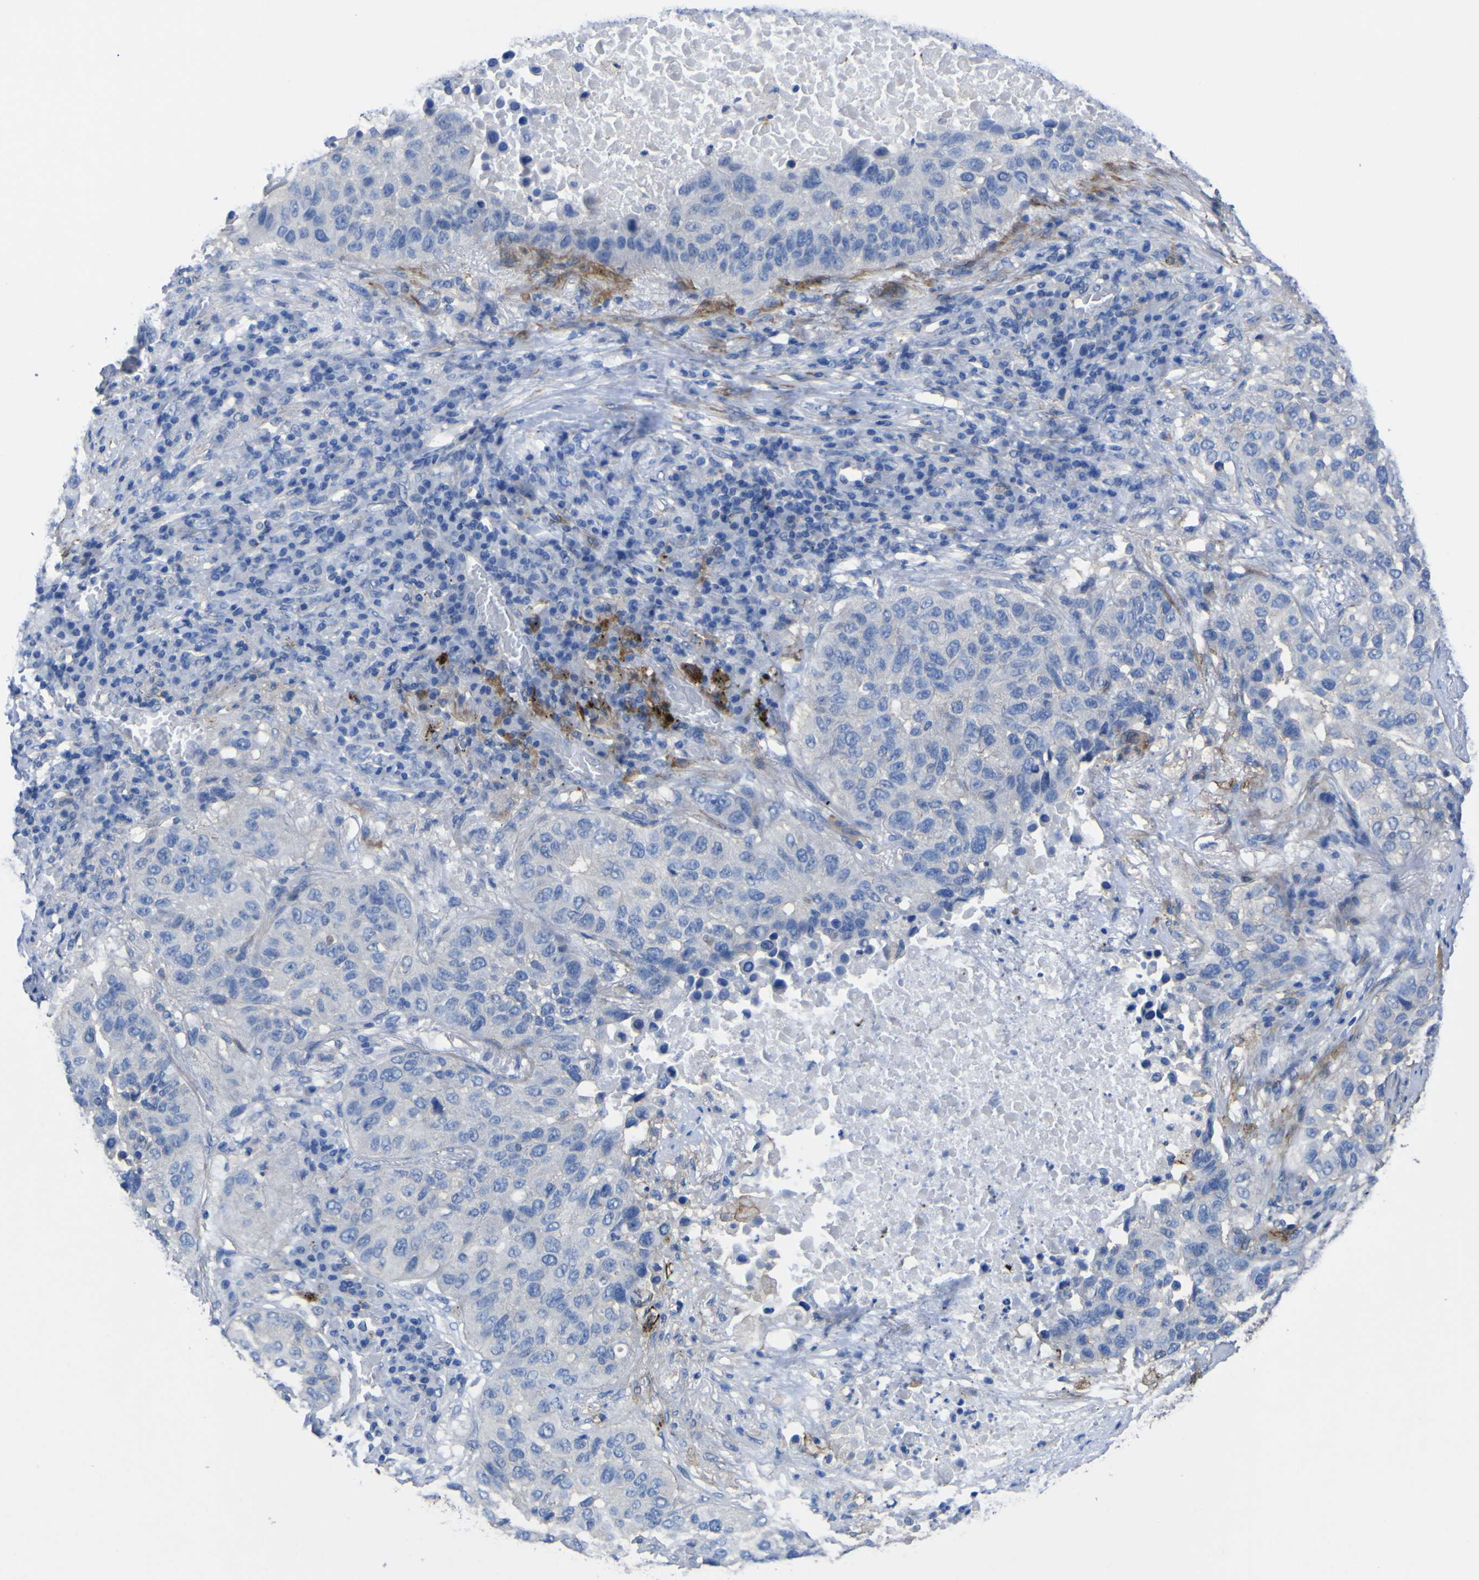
{"staining": {"intensity": "negative", "quantity": "none", "location": "none"}, "tissue": "lung cancer", "cell_type": "Tumor cells", "image_type": "cancer", "snomed": [{"axis": "morphology", "description": "Squamous cell carcinoma, NOS"}, {"axis": "topography", "description": "Lung"}], "caption": "Lung cancer was stained to show a protein in brown. There is no significant staining in tumor cells. (Brightfield microscopy of DAB immunohistochemistry at high magnification).", "gene": "AGO4", "patient": {"sex": "male", "age": 57}}